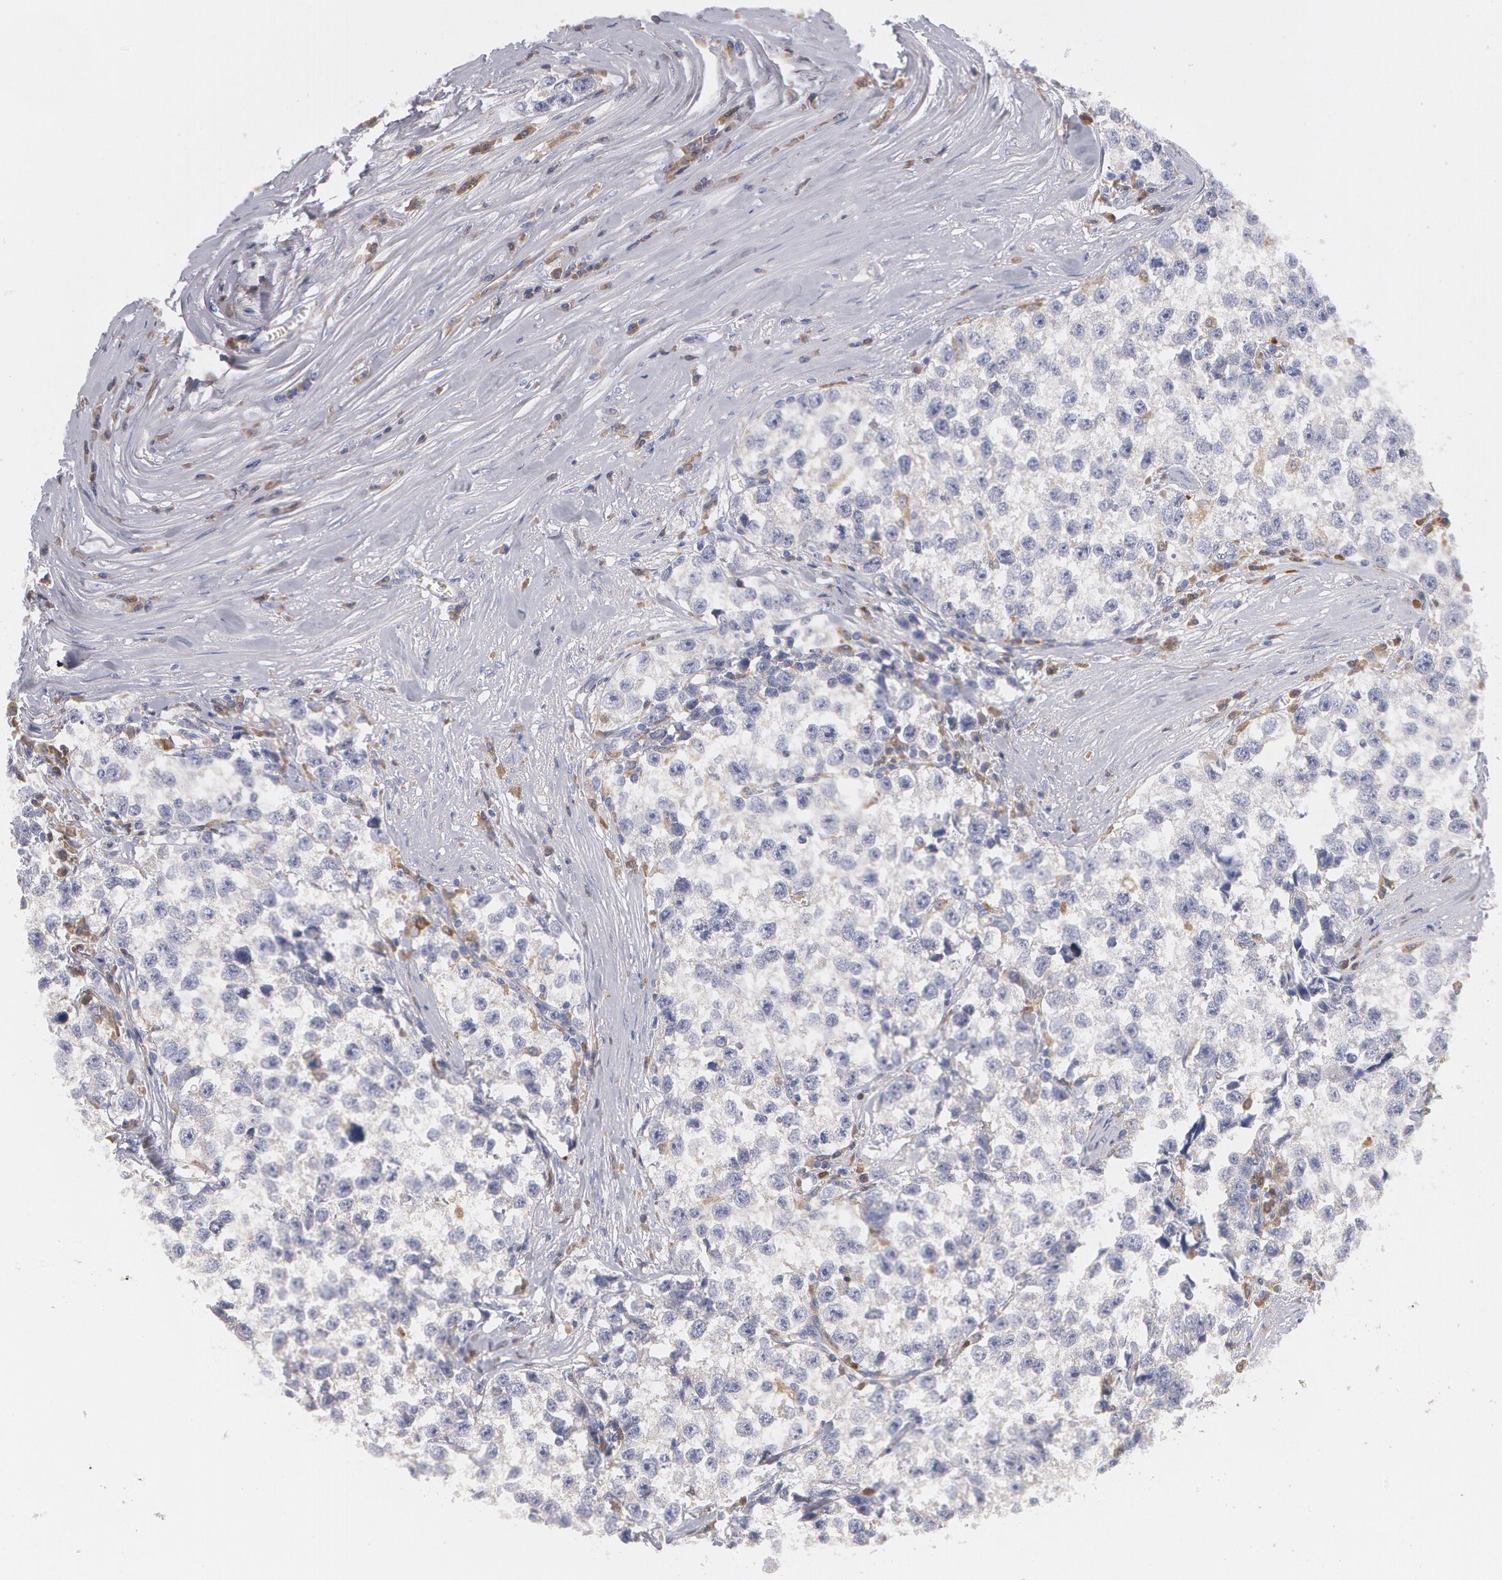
{"staining": {"intensity": "weak", "quantity": "<25%", "location": "cytoplasmic/membranous"}, "tissue": "testis cancer", "cell_type": "Tumor cells", "image_type": "cancer", "snomed": [{"axis": "morphology", "description": "Seminoma, NOS"}, {"axis": "morphology", "description": "Carcinoma, Embryonal, NOS"}, {"axis": "topography", "description": "Testis"}], "caption": "IHC micrograph of human testis embryonal carcinoma stained for a protein (brown), which shows no expression in tumor cells.", "gene": "SYK", "patient": {"sex": "male", "age": 30}}